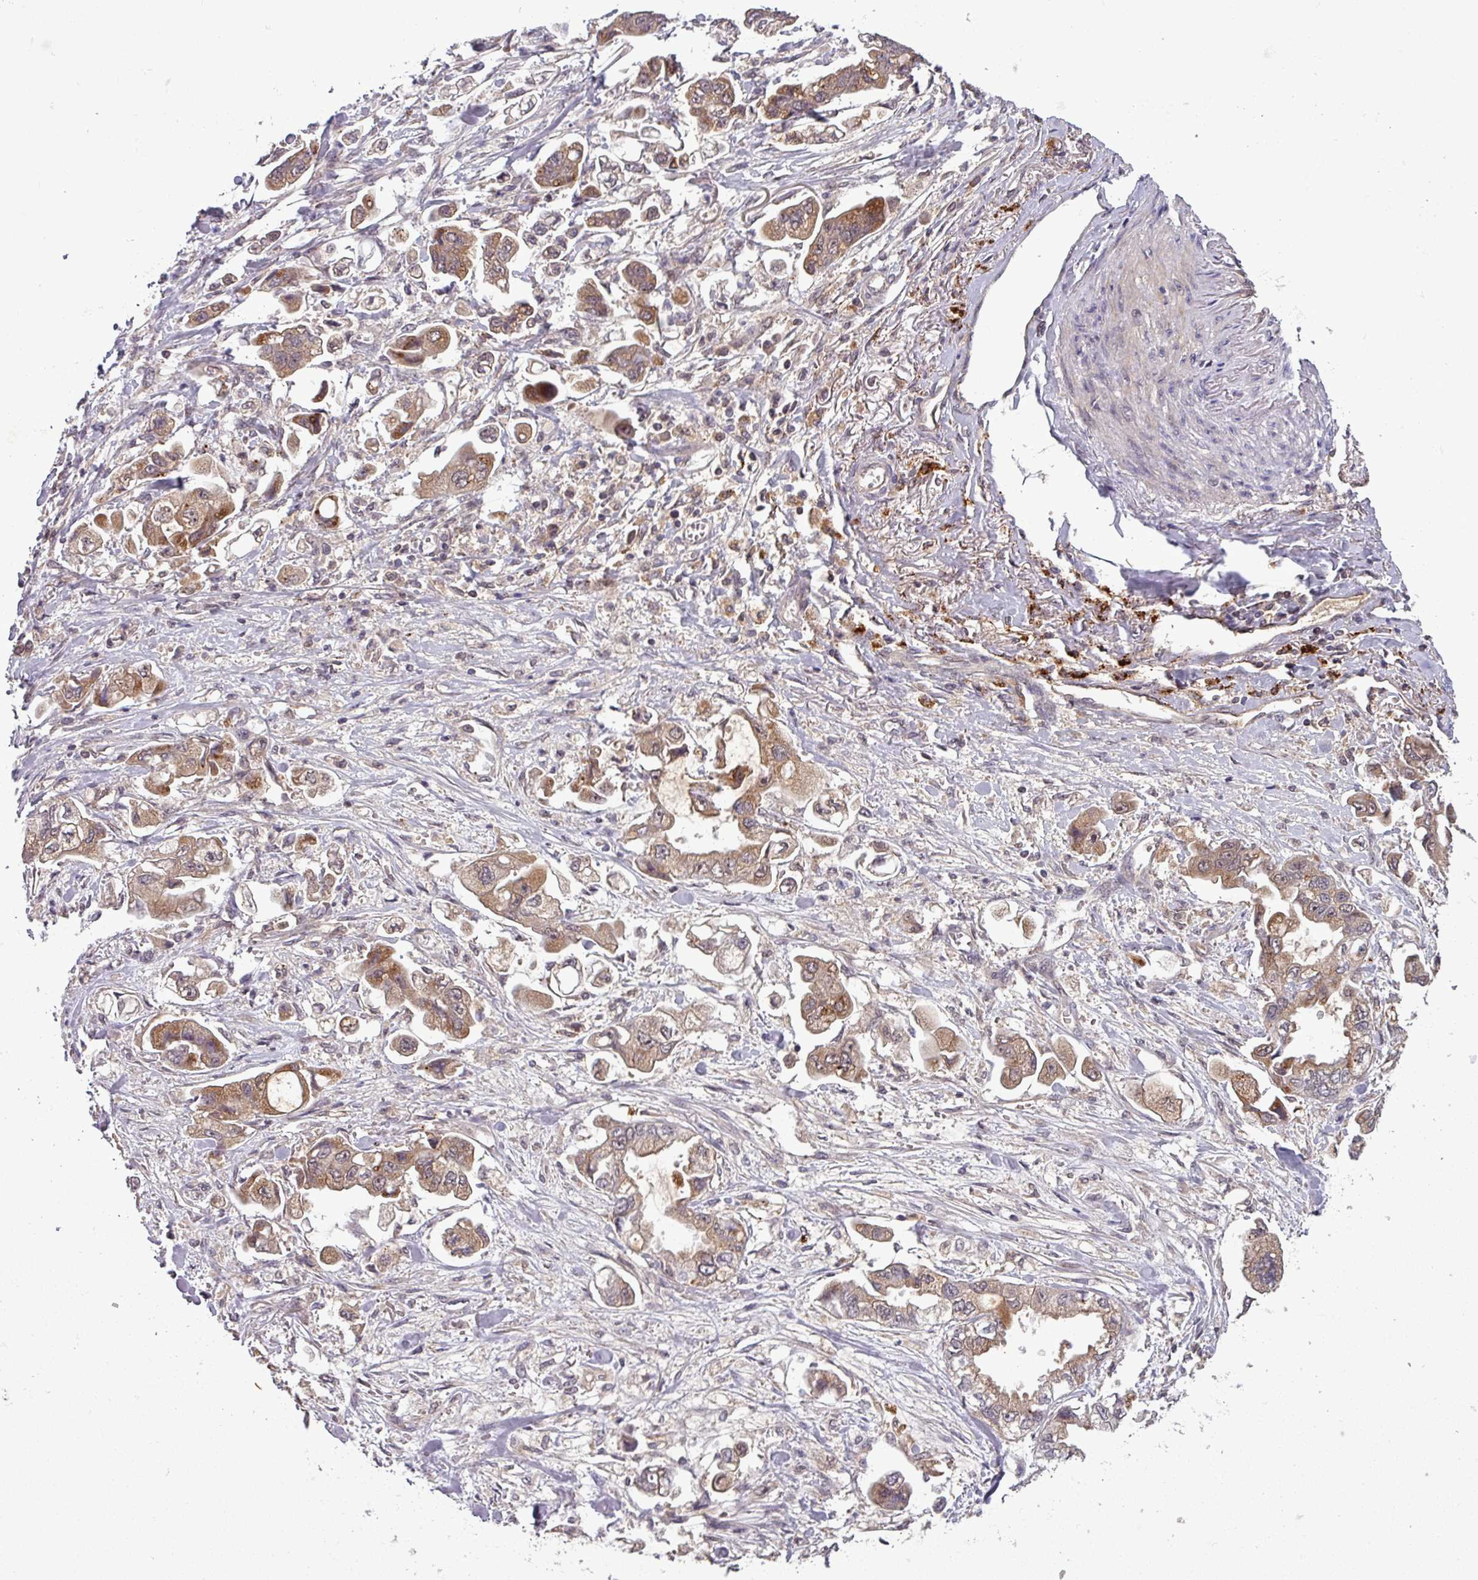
{"staining": {"intensity": "moderate", "quantity": ">75%", "location": "cytoplasmic/membranous"}, "tissue": "stomach cancer", "cell_type": "Tumor cells", "image_type": "cancer", "snomed": [{"axis": "morphology", "description": "Adenocarcinoma, NOS"}, {"axis": "topography", "description": "Stomach"}], "caption": "Stomach cancer tissue demonstrates moderate cytoplasmic/membranous expression in about >75% of tumor cells, visualized by immunohistochemistry.", "gene": "PUS1", "patient": {"sex": "male", "age": 62}}